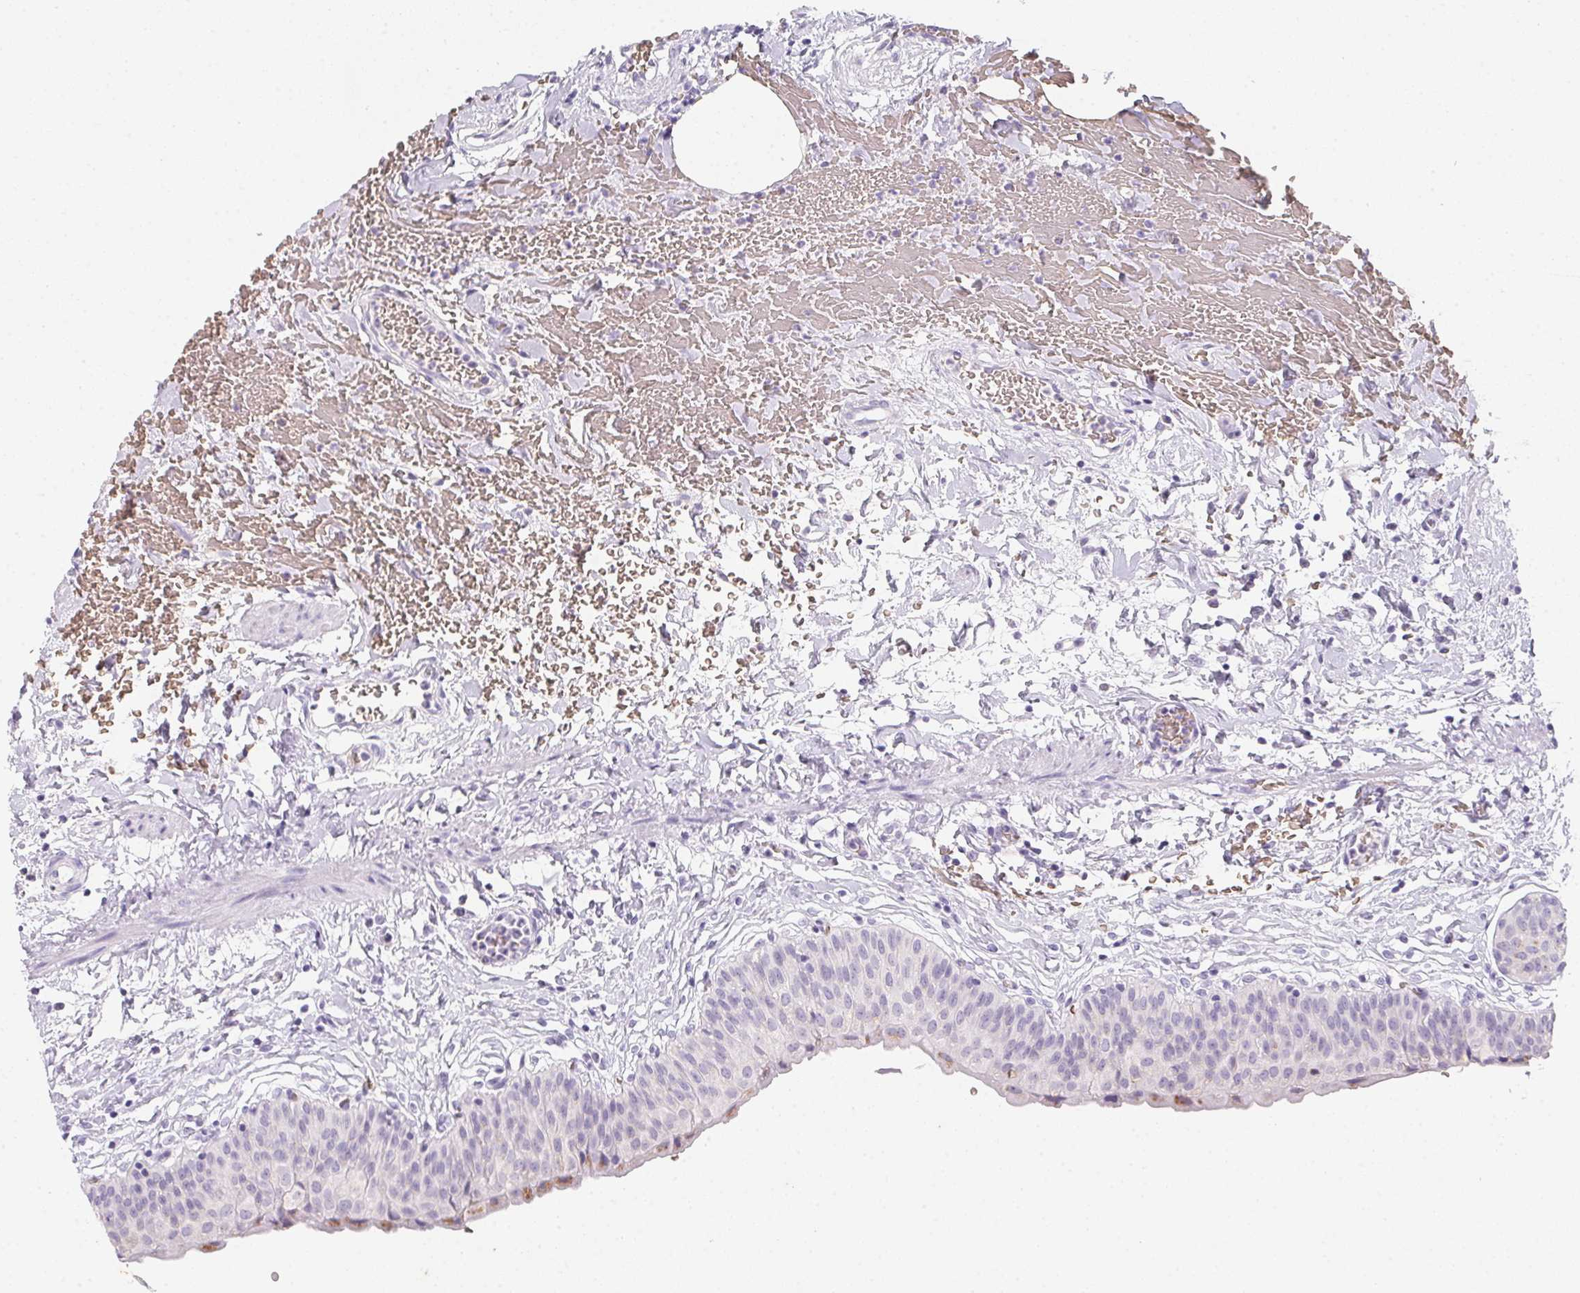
{"staining": {"intensity": "moderate", "quantity": "<25%", "location": "cytoplasmic/membranous"}, "tissue": "urinary bladder", "cell_type": "Urothelial cells", "image_type": "normal", "snomed": [{"axis": "morphology", "description": "Normal tissue, NOS"}, {"axis": "topography", "description": "Urinary bladder"}], "caption": "A low amount of moderate cytoplasmic/membranous positivity is identified in about <25% of urothelial cells in benign urinary bladder.", "gene": "DCD", "patient": {"sex": "male", "age": 55}}